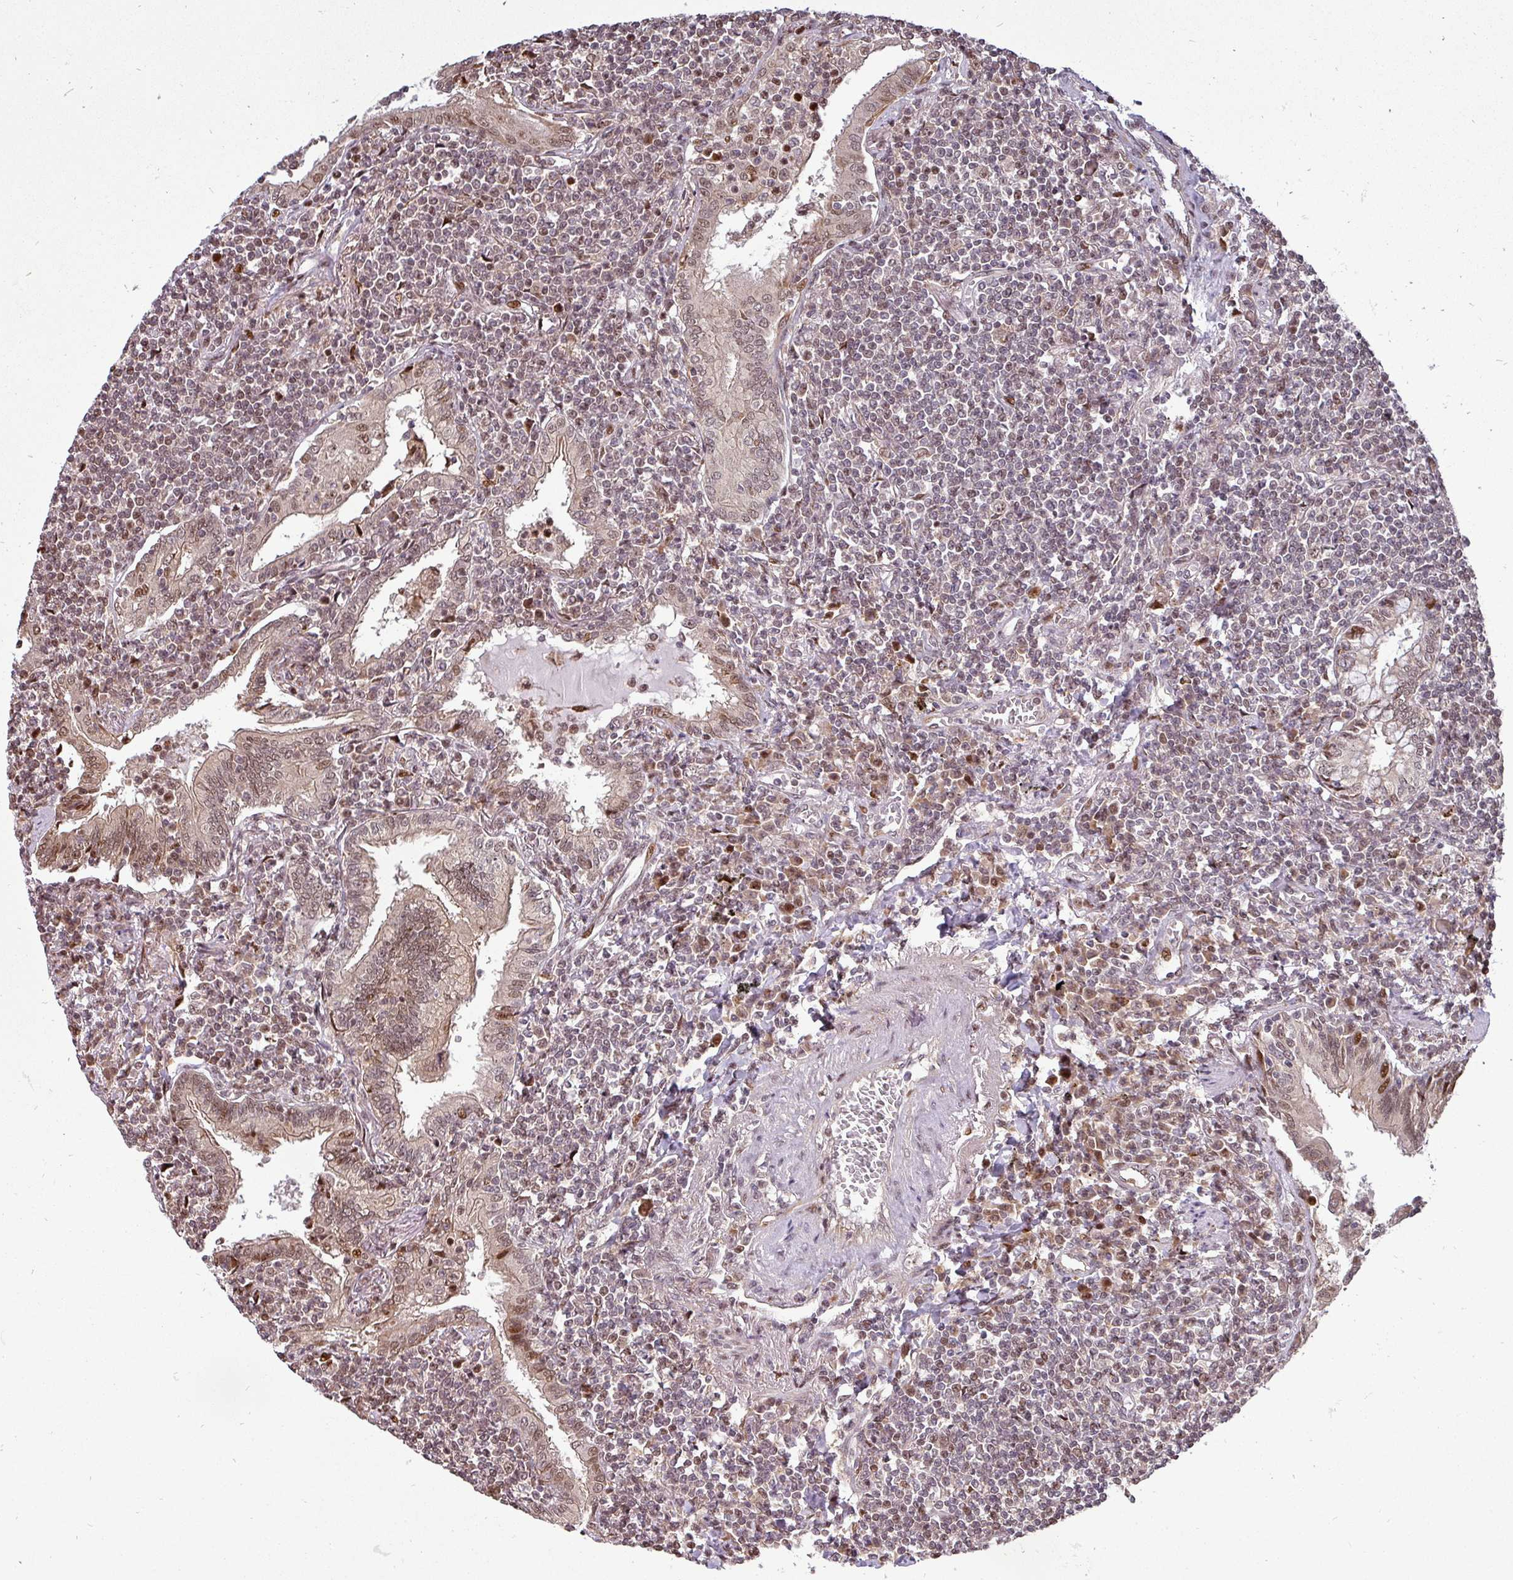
{"staining": {"intensity": "moderate", "quantity": "<25%", "location": "nuclear"}, "tissue": "lymphoma", "cell_type": "Tumor cells", "image_type": "cancer", "snomed": [{"axis": "morphology", "description": "Malignant lymphoma, non-Hodgkin's type, Low grade"}, {"axis": "topography", "description": "Lung"}], "caption": "IHC (DAB (3,3'-diaminobenzidine)) staining of malignant lymphoma, non-Hodgkin's type (low-grade) shows moderate nuclear protein expression in approximately <25% of tumor cells.", "gene": "PATZ1", "patient": {"sex": "female", "age": 71}}